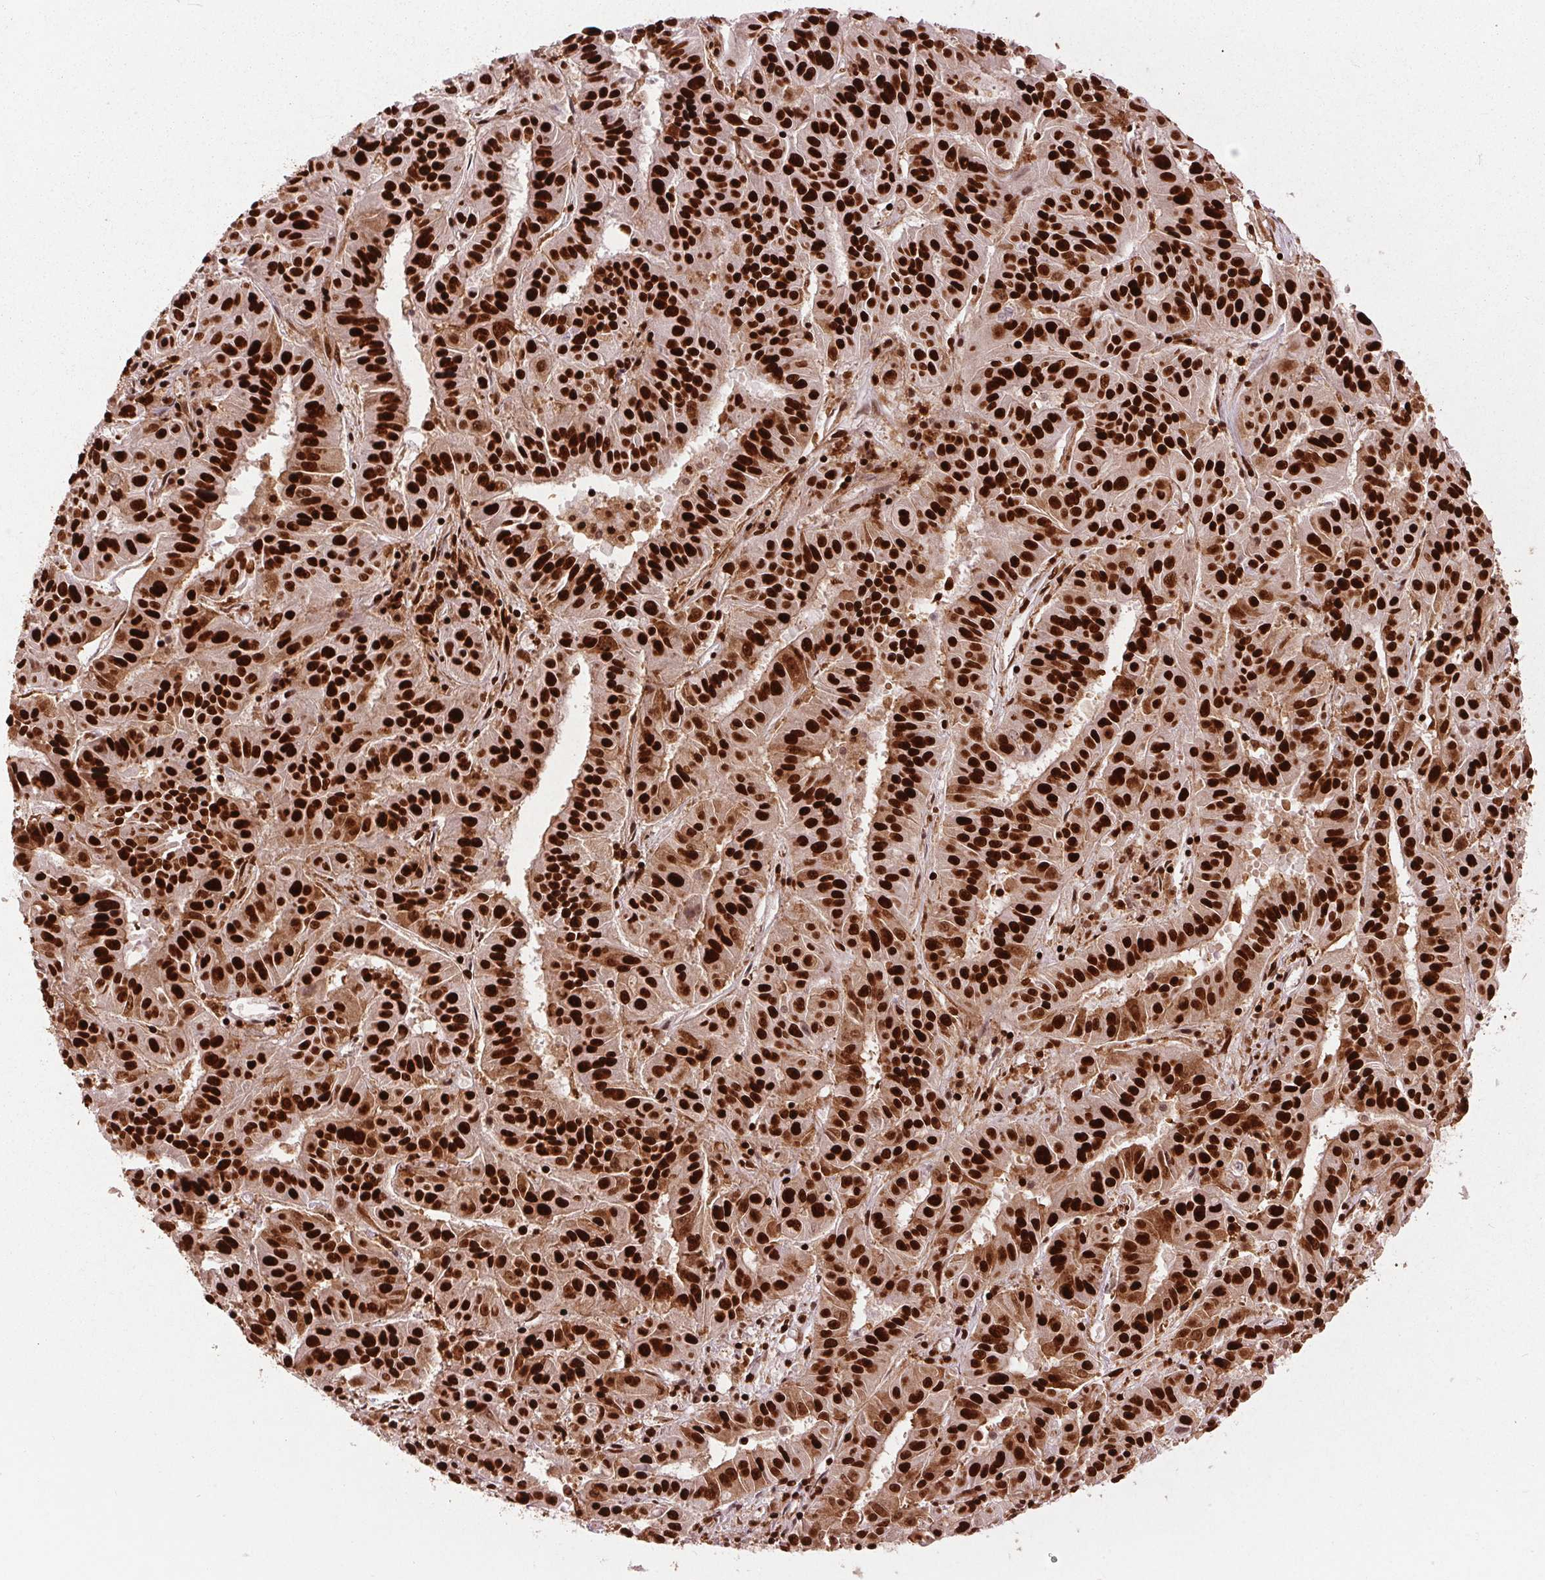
{"staining": {"intensity": "strong", "quantity": ">75%", "location": "nuclear"}, "tissue": "pancreatic cancer", "cell_type": "Tumor cells", "image_type": "cancer", "snomed": [{"axis": "morphology", "description": "Adenocarcinoma, NOS"}, {"axis": "topography", "description": "Pancreas"}], "caption": "This is an image of immunohistochemistry staining of pancreatic cancer (adenocarcinoma), which shows strong staining in the nuclear of tumor cells.", "gene": "BRD4", "patient": {"sex": "male", "age": 63}}